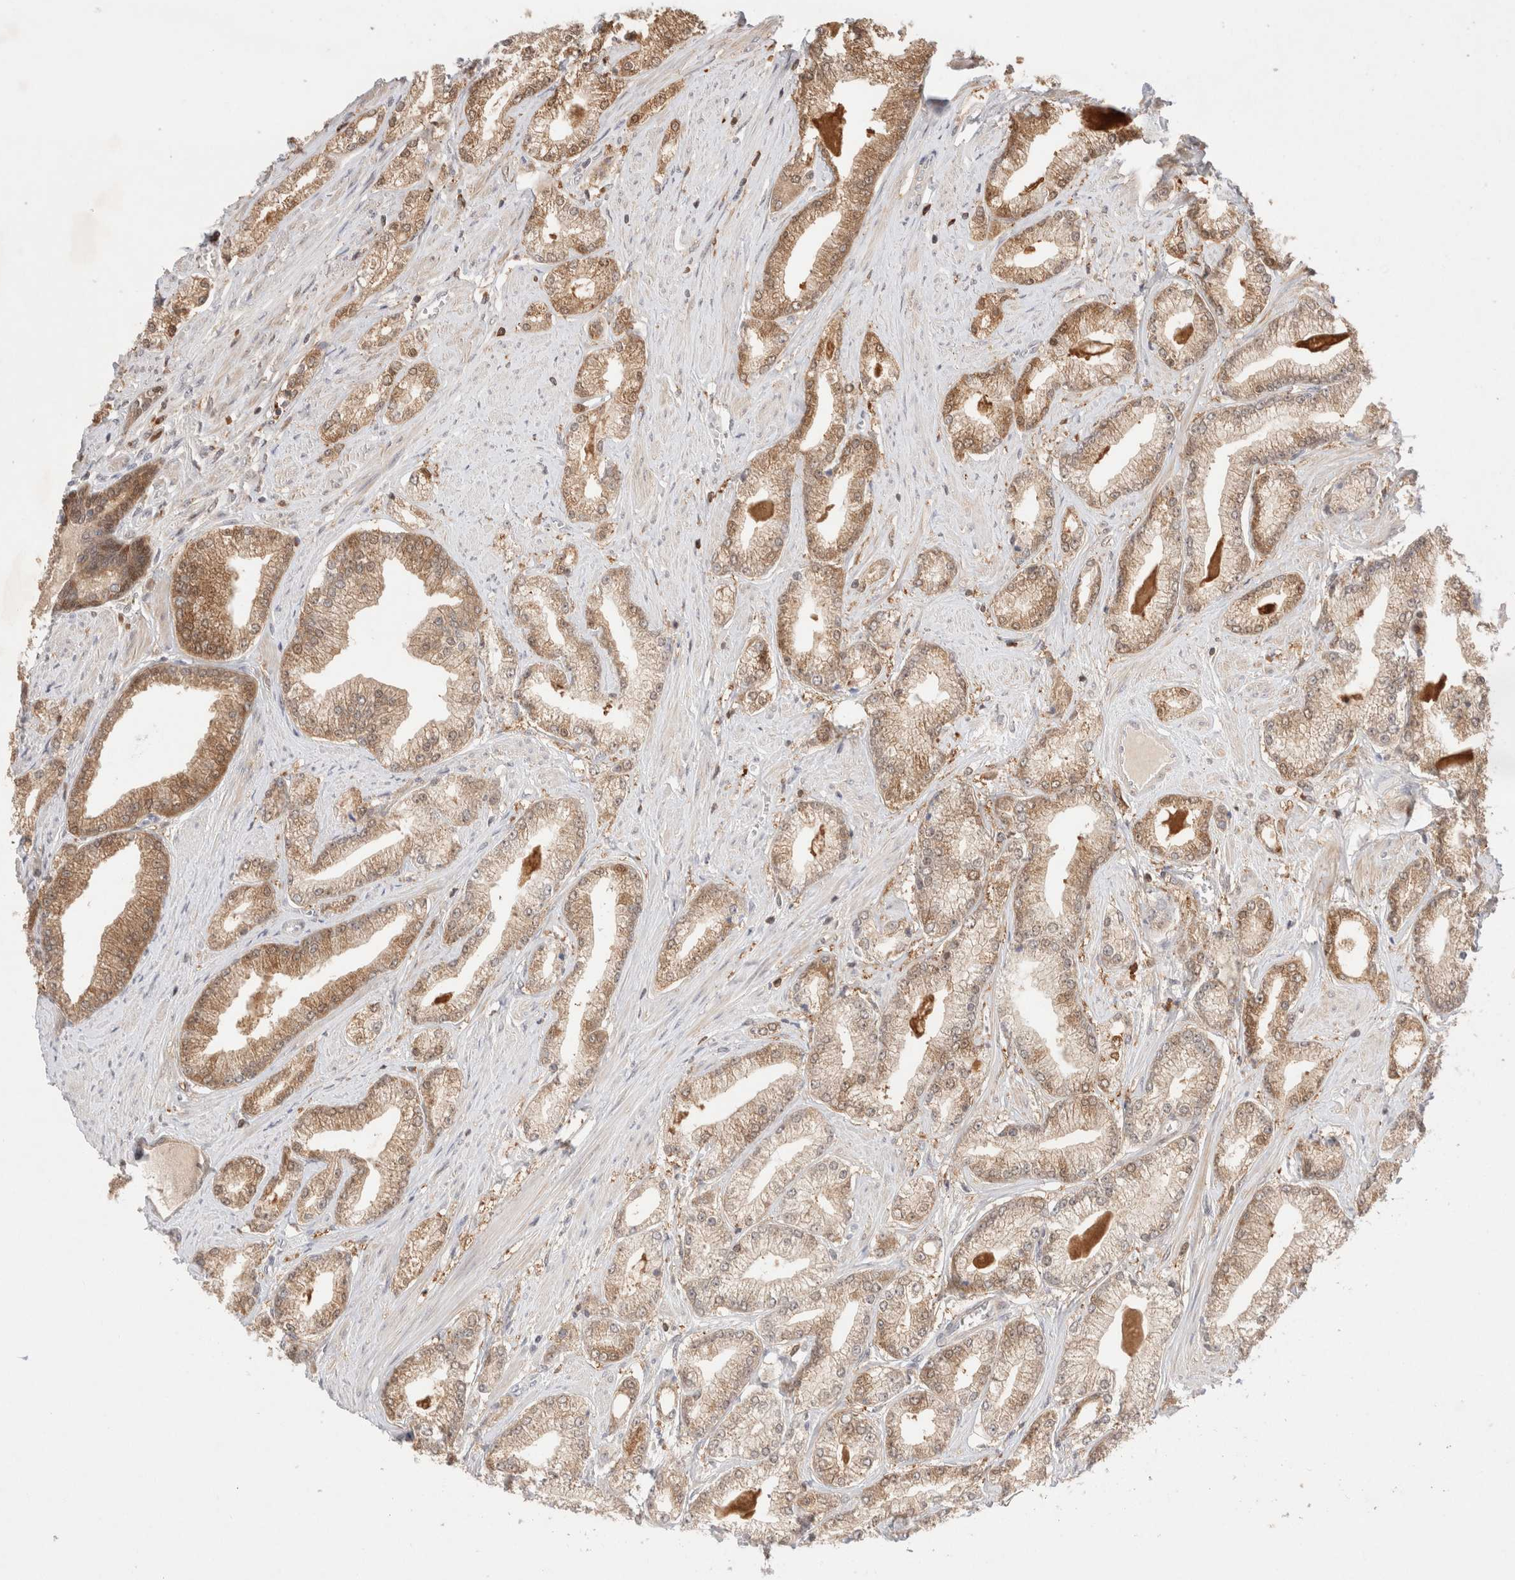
{"staining": {"intensity": "moderate", "quantity": ">75%", "location": "cytoplasmic/membranous"}, "tissue": "prostate cancer", "cell_type": "Tumor cells", "image_type": "cancer", "snomed": [{"axis": "morphology", "description": "Adenocarcinoma, Low grade"}, {"axis": "topography", "description": "Prostate"}], "caption": "This photomicrograph exhibits IHC staining of prostate low-grade adenocarcinoma, with medium moderate cytoplasmic/membranous positivity in about >75% of tumor cells.", "gene": "STARD10", "patient": {"sex": "male", "age": 62}}